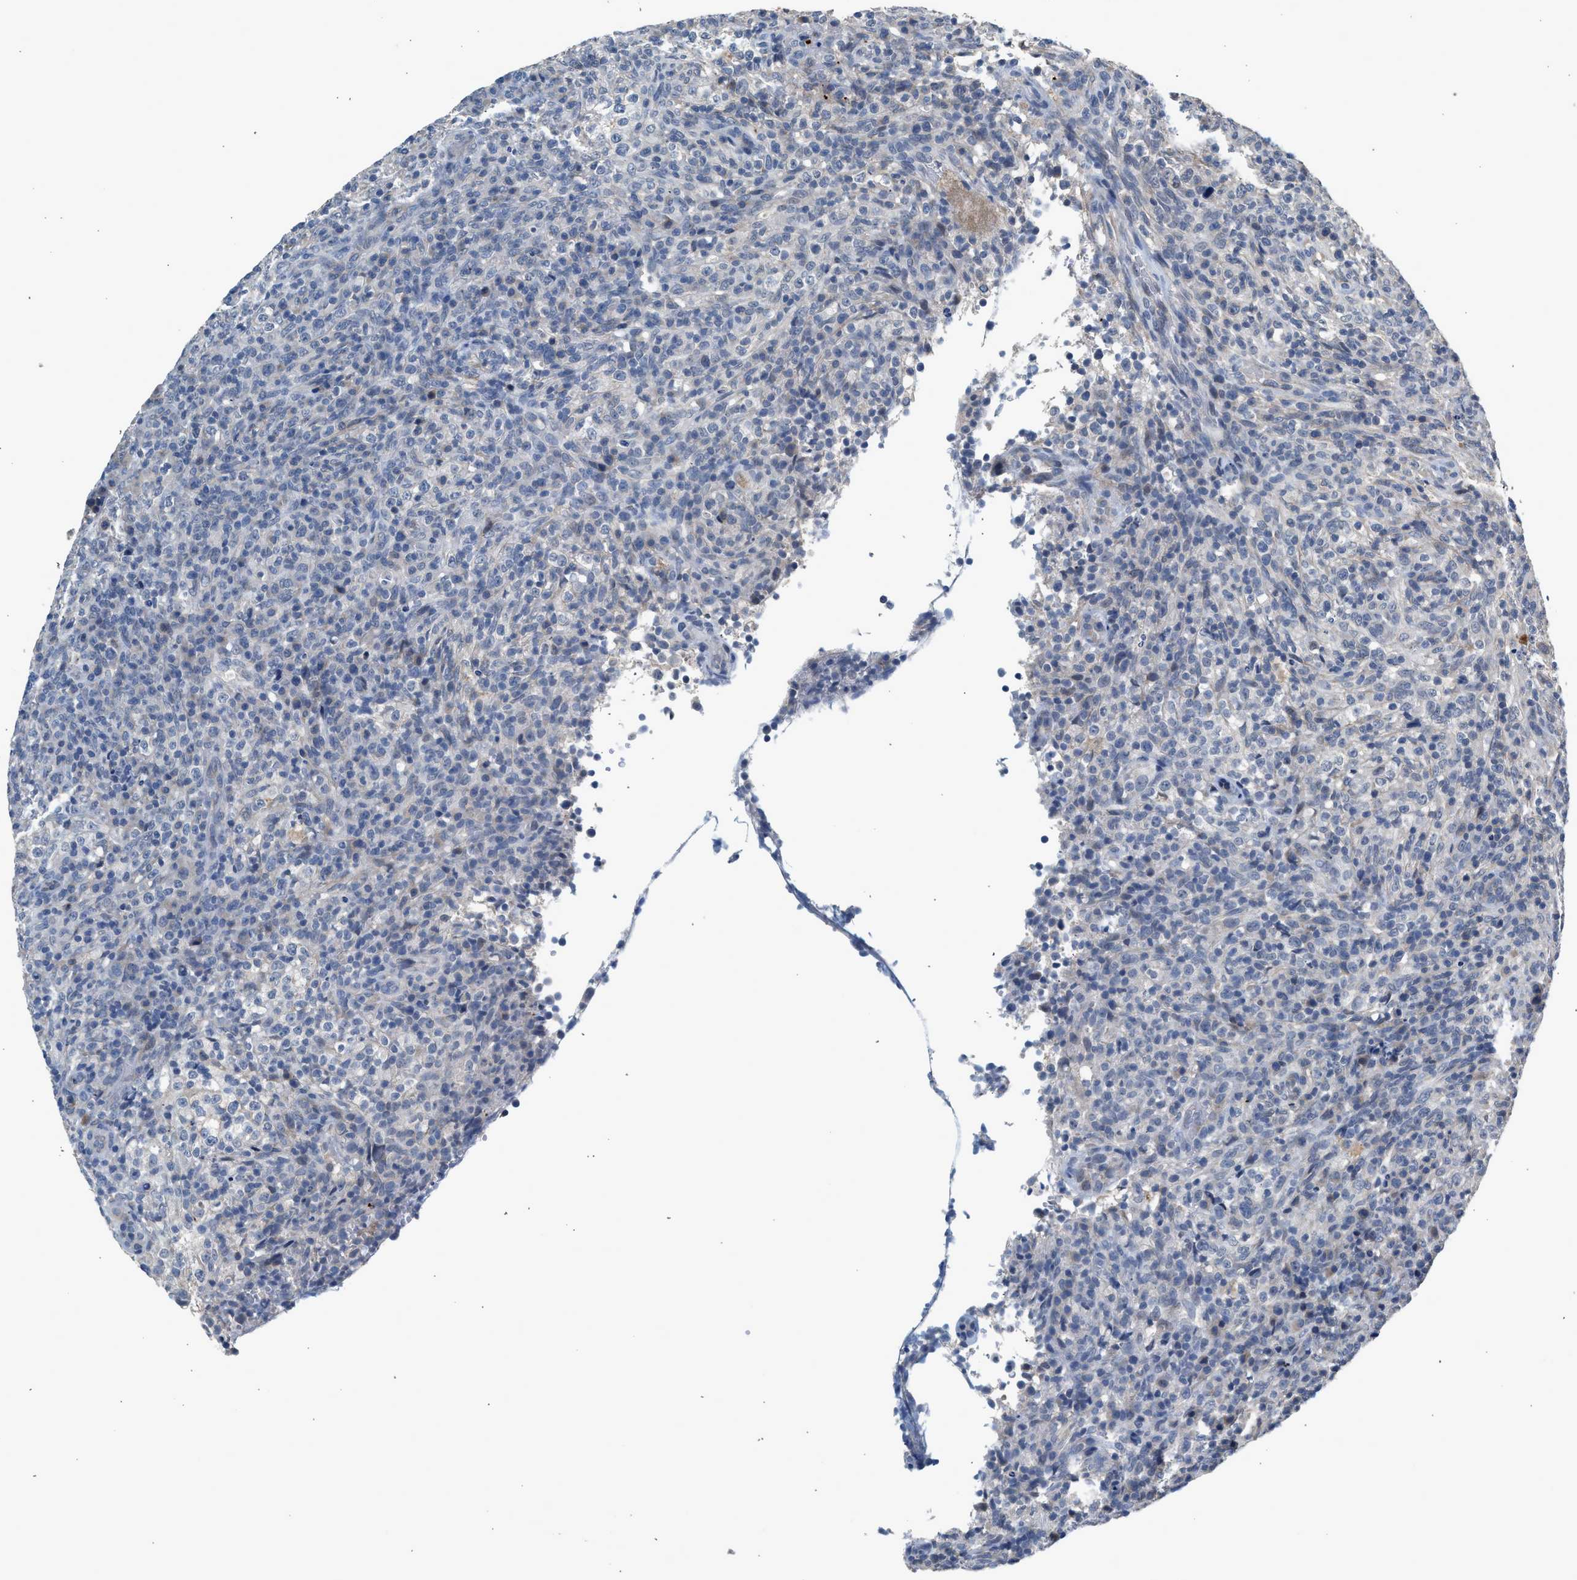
{"staining": {"intensity": "negative", "quantity": "none", "location": "none"}, "tissue": "lymphoma", "cell_type": "Tumor cells", "image_type": "cancer", "snomed": [{"axis": "morphology", "description": "Malignant lymphoma, non-Hodgkin's type, High grade"}, {"axis": "topography", "description": "Lymph node"}], "caption": "High power microscopy histopathology image of an IHC micrograph of malignant lymphoma, non-Hodgkin's type (high-grade), revealing no significant staining in tumor cells.", "gene": "CSF3R", "patient": {"sex": "female", "age": 76}}